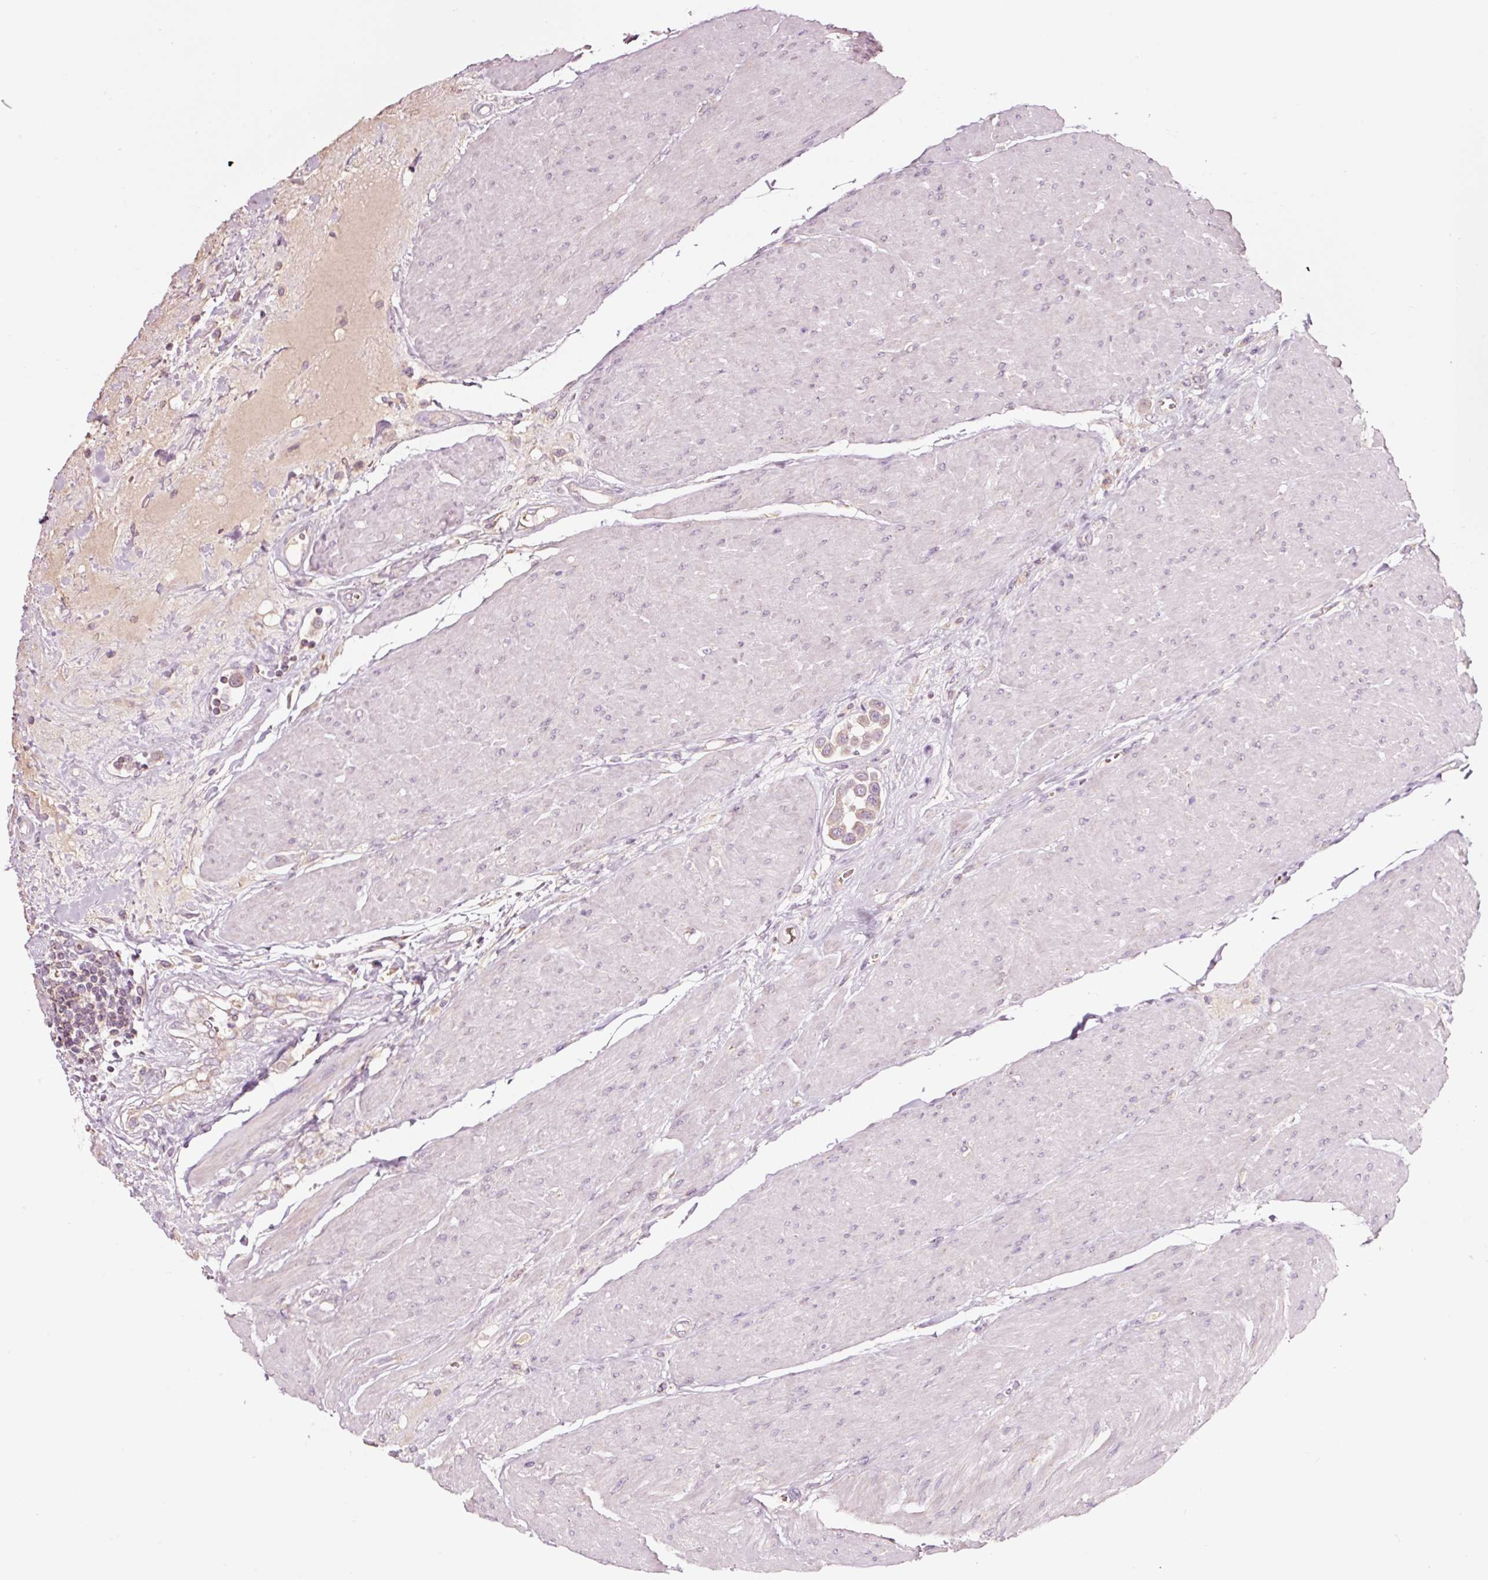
{"staining": {"intensity": "weak", "quantity": ">75%", "location": "cytoplasmic/membranous"}, "tissue": "urothelial cancer", "cell_type": "Tumor cells", "image_type": "cancer", "snomed": [{"axis": "morphology", "description": "Urothelial carcinoma, High grade"}, {"axis": "topography", "description": "Urinary bladder"}], "caption": "Tumor cells reveal low levels of weak cytoplasmic/membranous positivity in about >75% of cells in human high-grade urothelial carcinoma. (DAB = brown stain, brightfield microscopy at high magnification).", "gene": "LDHAL6B", "patient": {"sex": "male", "age": 50}}